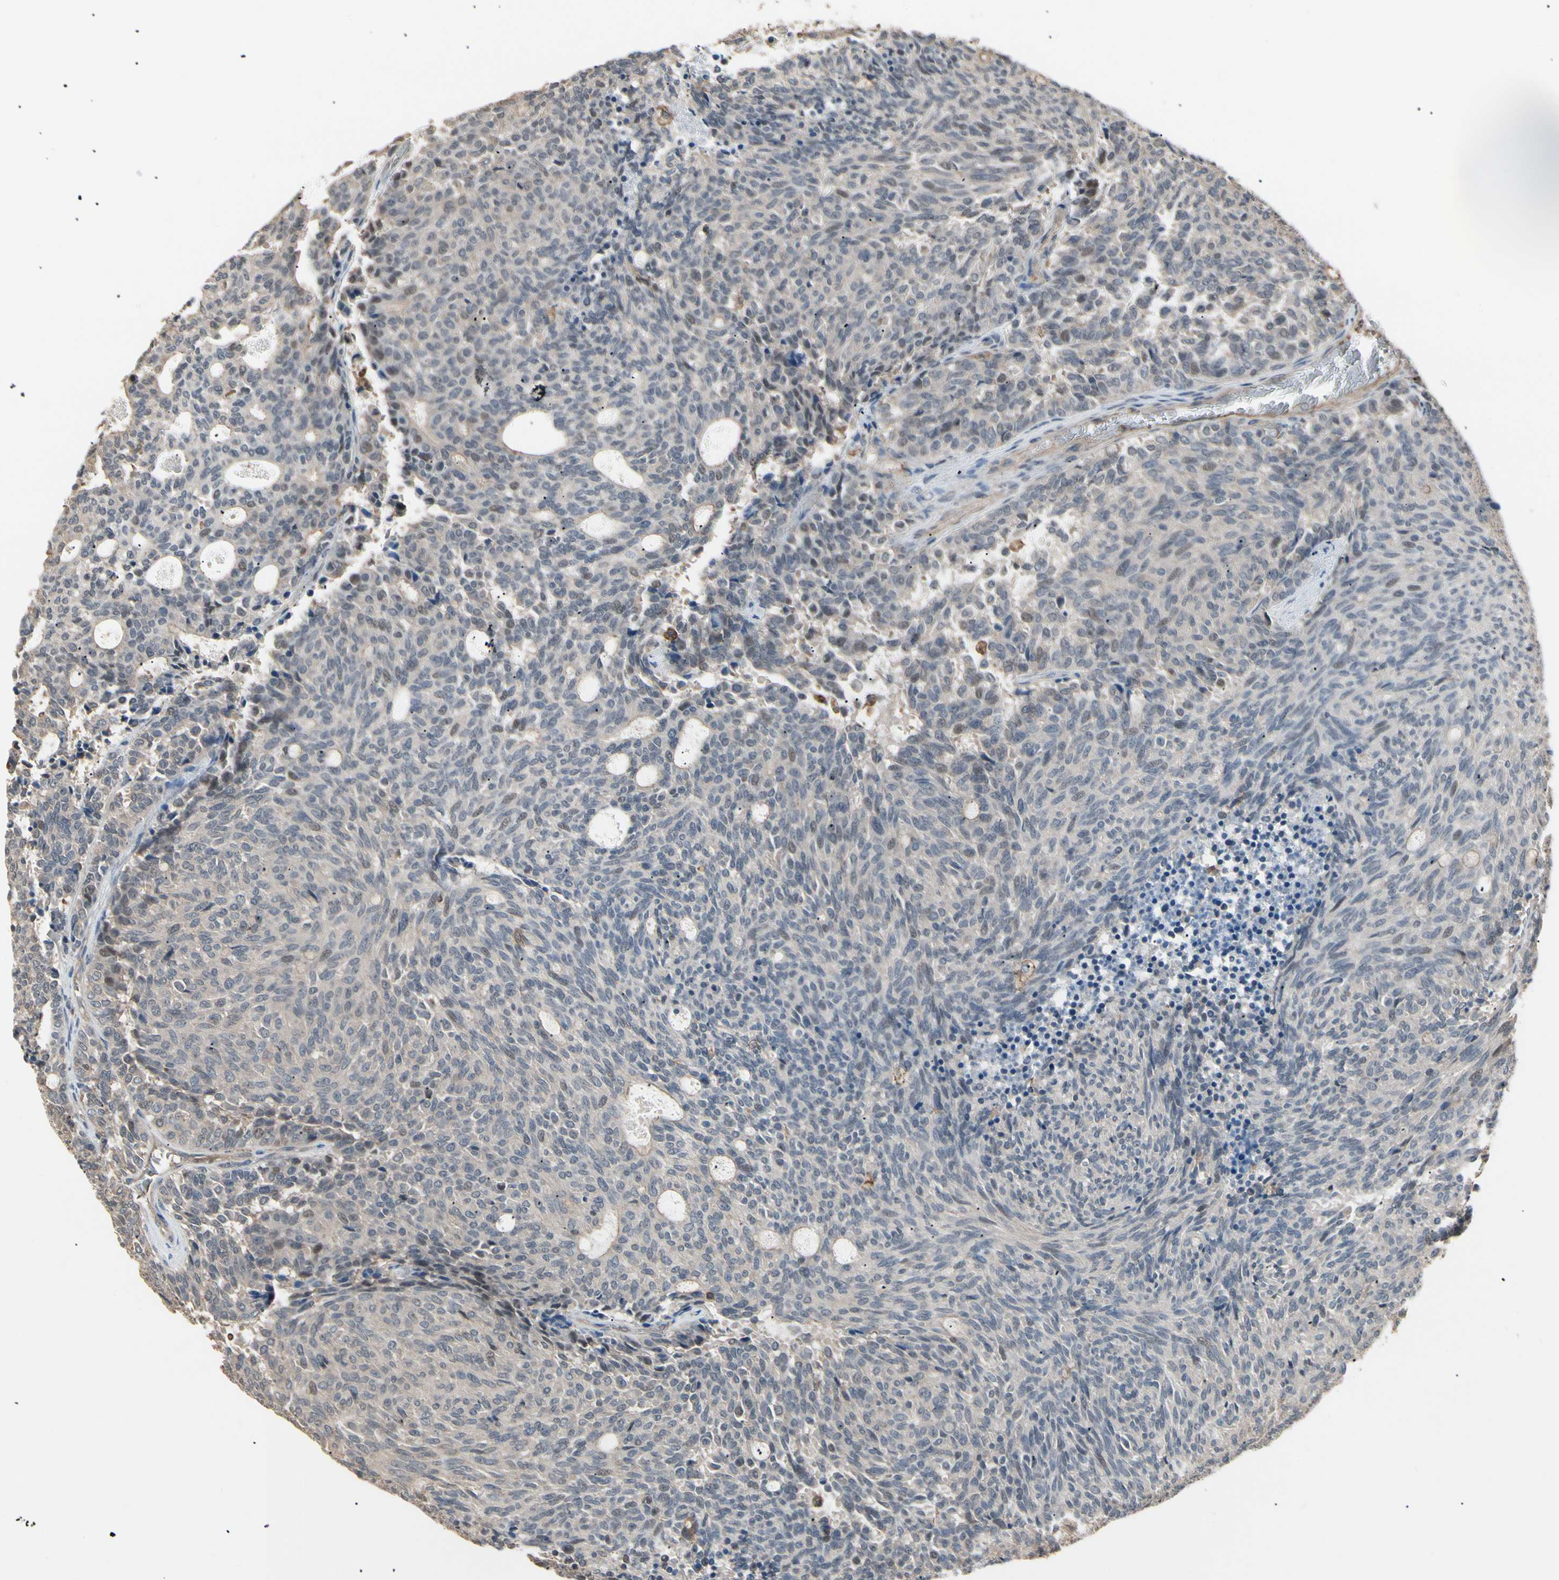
{"staining": {"intensity": "weak", "quantity": "<25%", "location": "cytoplasmic/membranous"}, "tissue": "carcinoid", "cell_type": "Tumor cells", "image_type": "cancer", "snomed": [{"axis": "morphology", "description": "Carcinoid, malignant, NOS"}, {"axis": "topography", "description": "Pancreas"}], "caption": "A histopathology image of carcinoid (malignant) stained for a protein displays no brown staining in tumor cells.", "gene": "MAPK13", "patient": {"sex": "female", "age": 54}}